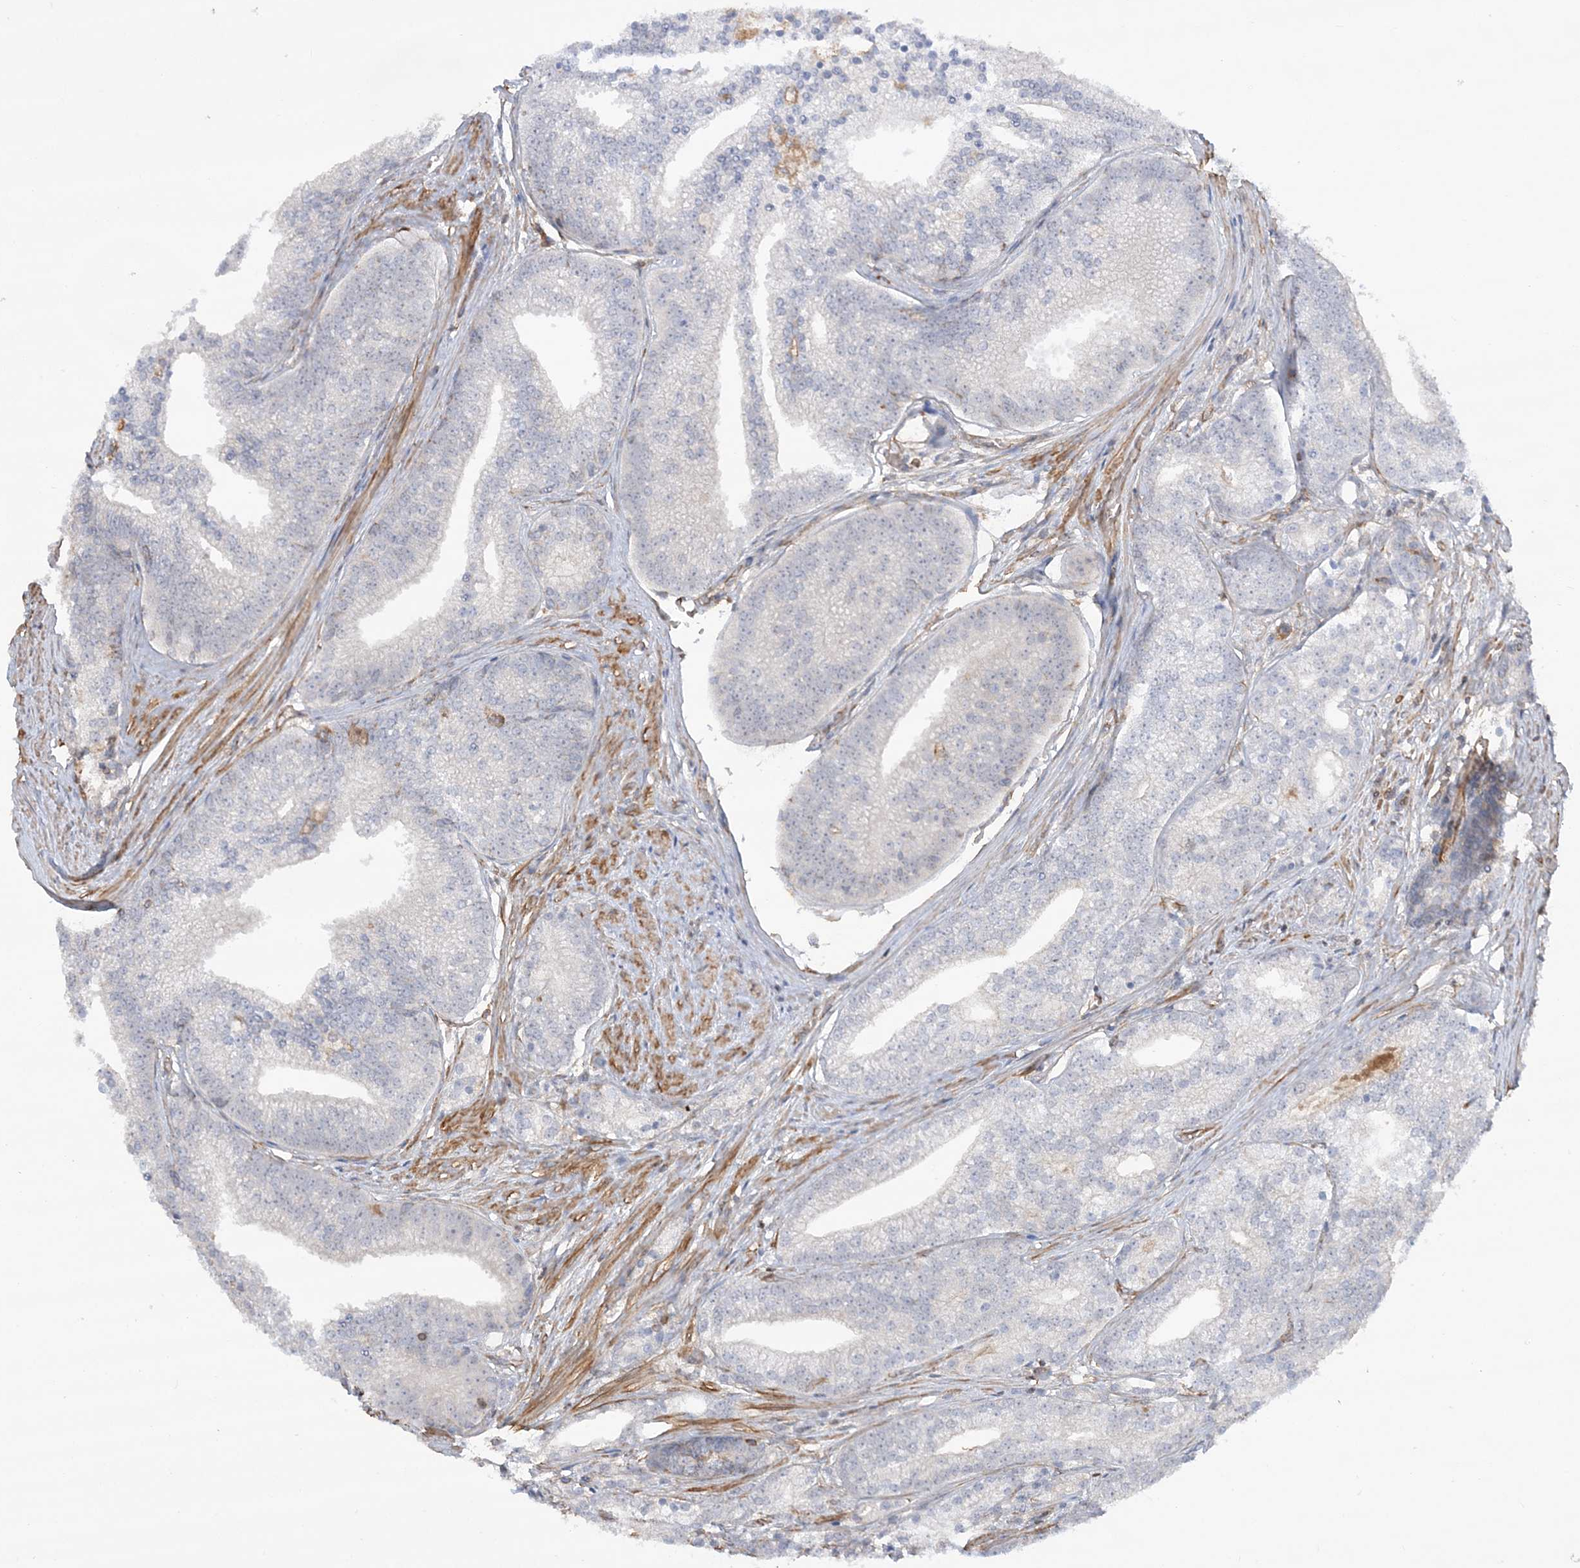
{"staining": {"intensity": "negative", "quantity": "none", "location": "none"}, "tissue": "prostate cancer", "cell_type": "Tumor cells", "image_type": "cancer", "snomed": [{"axis": "morphology", "description": "Adenocarcinoma, Low grade"}, {"axis": "topography", "description": "Prostate"}], "caption": "This is an immunohistochemistry (IHC) micrograph of prostate adenocarcinoma (low-grade). There is no staining in tumor cells.", "gene": "ZNF821", "patient": {"sex": "male", "age": 71}}